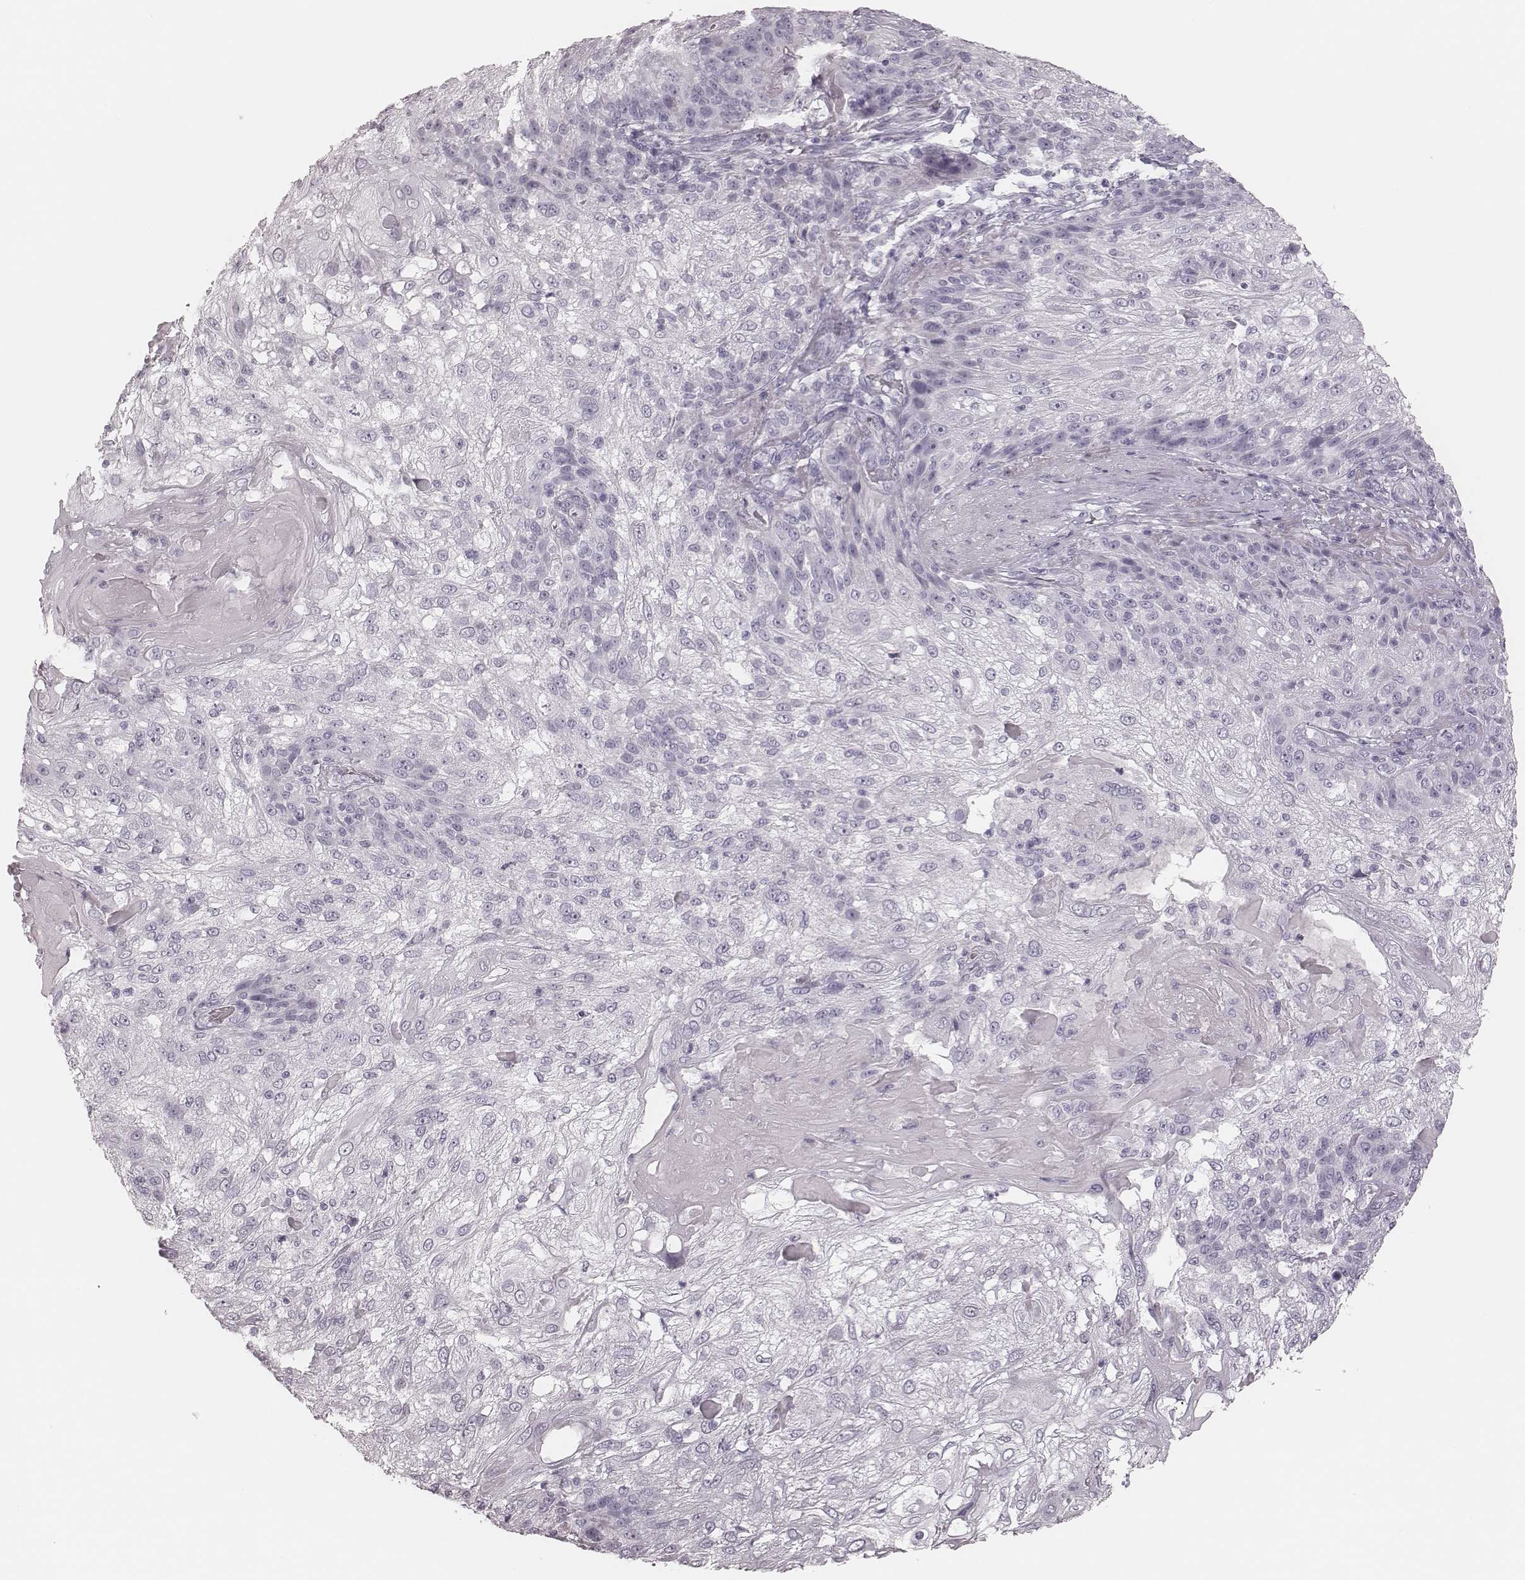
{"staining": {"intensity": "negative", "quantity": "none", "location": "none"}, "tissue": "skin cancer", "cell_type": "Tumor cells", "image_type": "cancer", "snomed": [{"axis": "morphology", "description": "Normal tissue, NOS"}, {"axis": "morphology", "description": "Squamous cell carcinoma, NOS"}, {"axis": "topography", "description": "Skin"}], "caption": "Immunohistochemistry photomicrograph of neoplastic tissue: human skin cancer stained with DAB (3,3'-diaminobenzidine) demonstrates no significant protein staining in tumor cells.", "gene": "MSX1", "patient": {"sex": "female", "age": 83}}